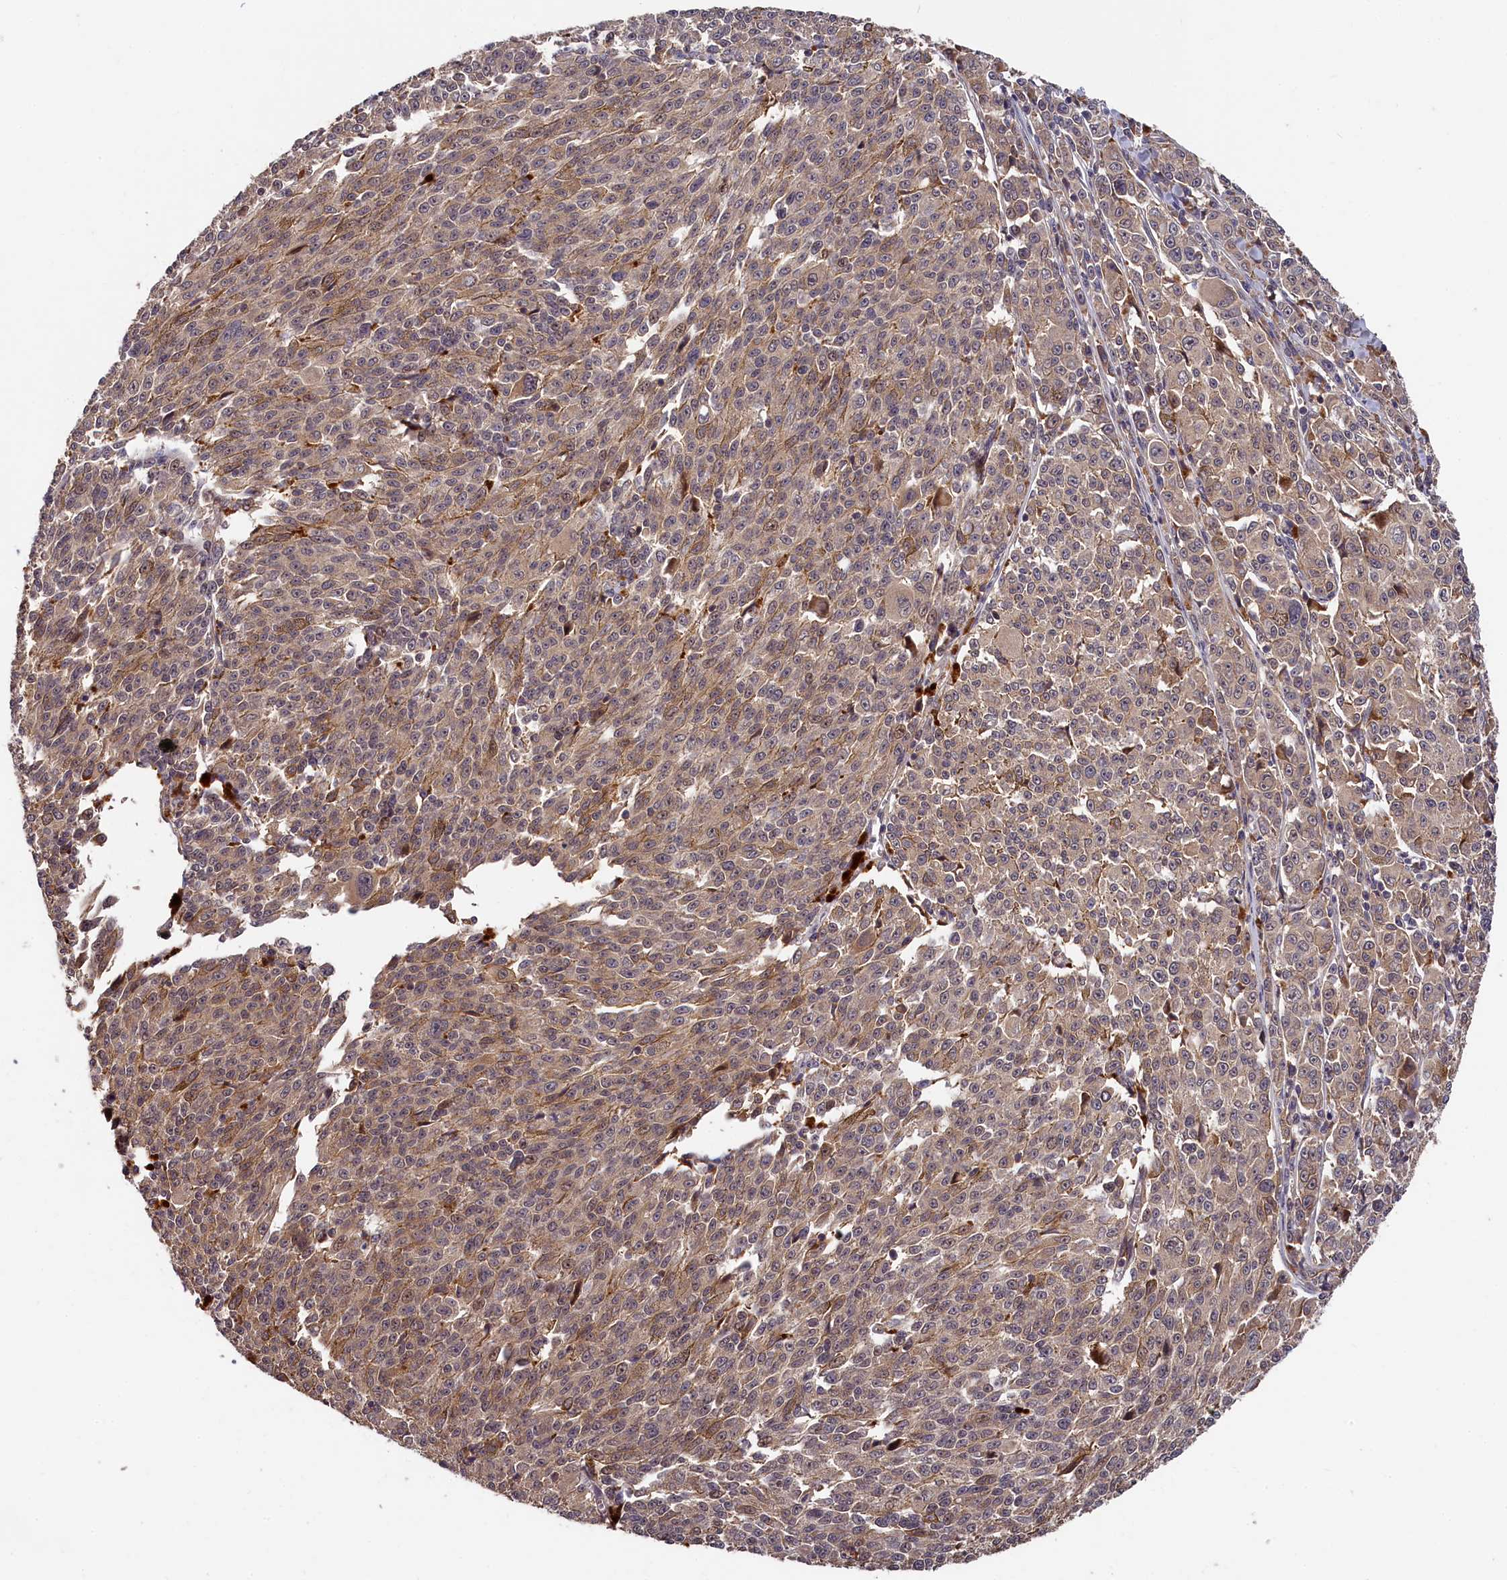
{"staining": {"intensity": "moderate", "quantity": "25%-75%", "location": "cytoplasmic/membranous"}, "tissue": "melanoma", "cell_type": "Tumor cells", "image_type": "cancer", "snomed": [{"axis": "morphology", "description": "Malignant melanoma, NOS"}, {"axis": "topography", "description": "Skin"}], "caption": "This histopathology image shows immunohistochemistry (IHC) staining of melanoma, with medium moderate cytoplasmic/membranous staining in about 25%-75% of tumor cells.", "gene": "ITIH1", "patient": {"sex": "female", "age": 52}}